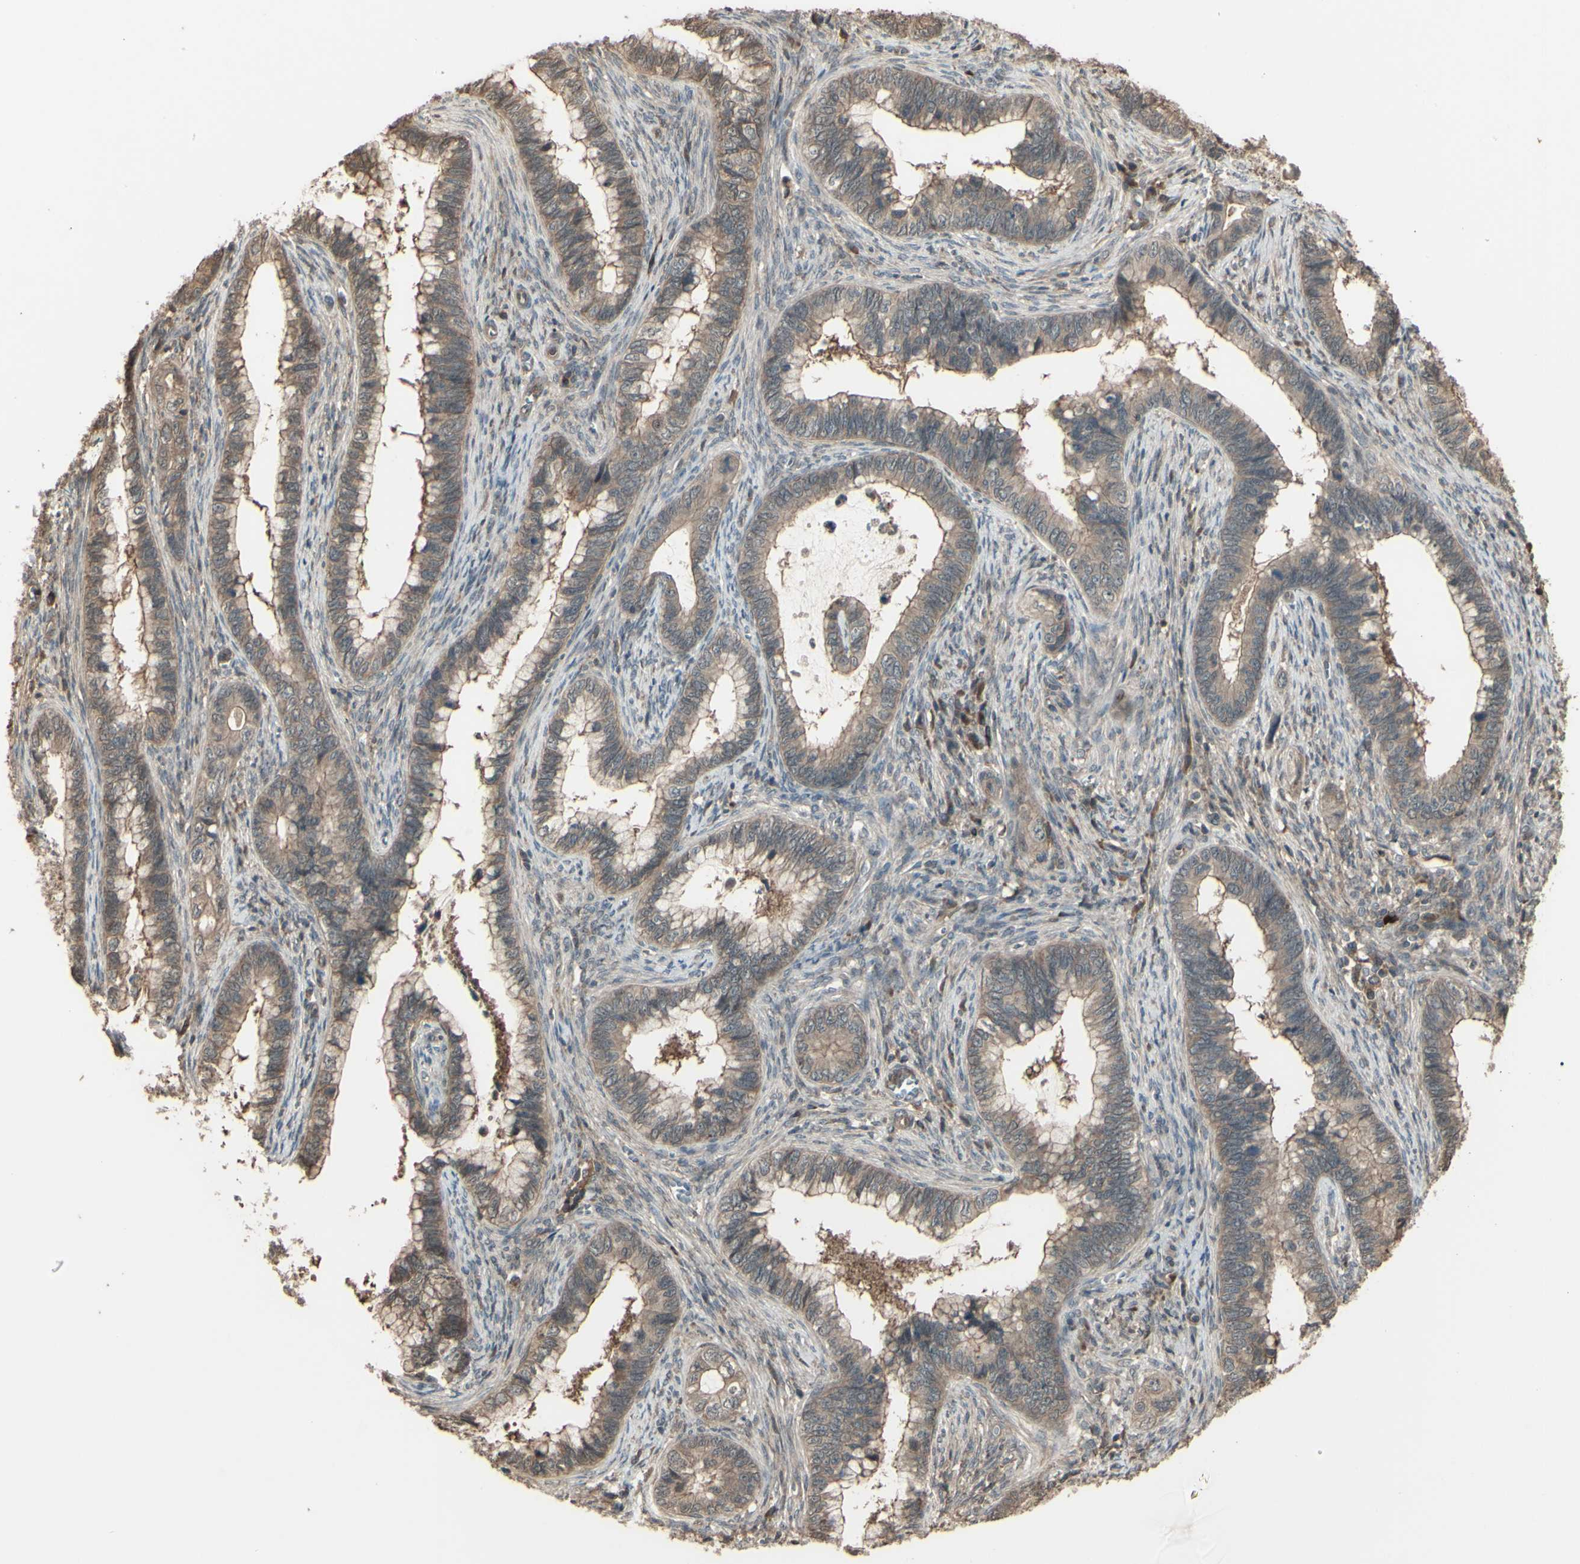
{"staining": {"intensity": "weak", "quantity": ">75%", "location": "cytoplasmic/membranous"}, "tissue": "cervical cancer", "cell_type": "Tumor cells", "image_type": "cancer", "snomed": [{"axis": "morphology", "description": "Adenocarcinoma, NOS"}, {"axis": "topography", "description": "Cervix"}], "caption": "Adenocarcinoma (cervical) was stained to show a protein in brown. There is low levels of weak cytoplasmic/membranous staining in approximately >75% of tumor cells. The staining is performed using DAB brown chromogen to label protein expression. The nuclei are counter-stained blue using hematoxylin.", "gene": "GNAS", "patient": {"sex": "female", "age": 44}}